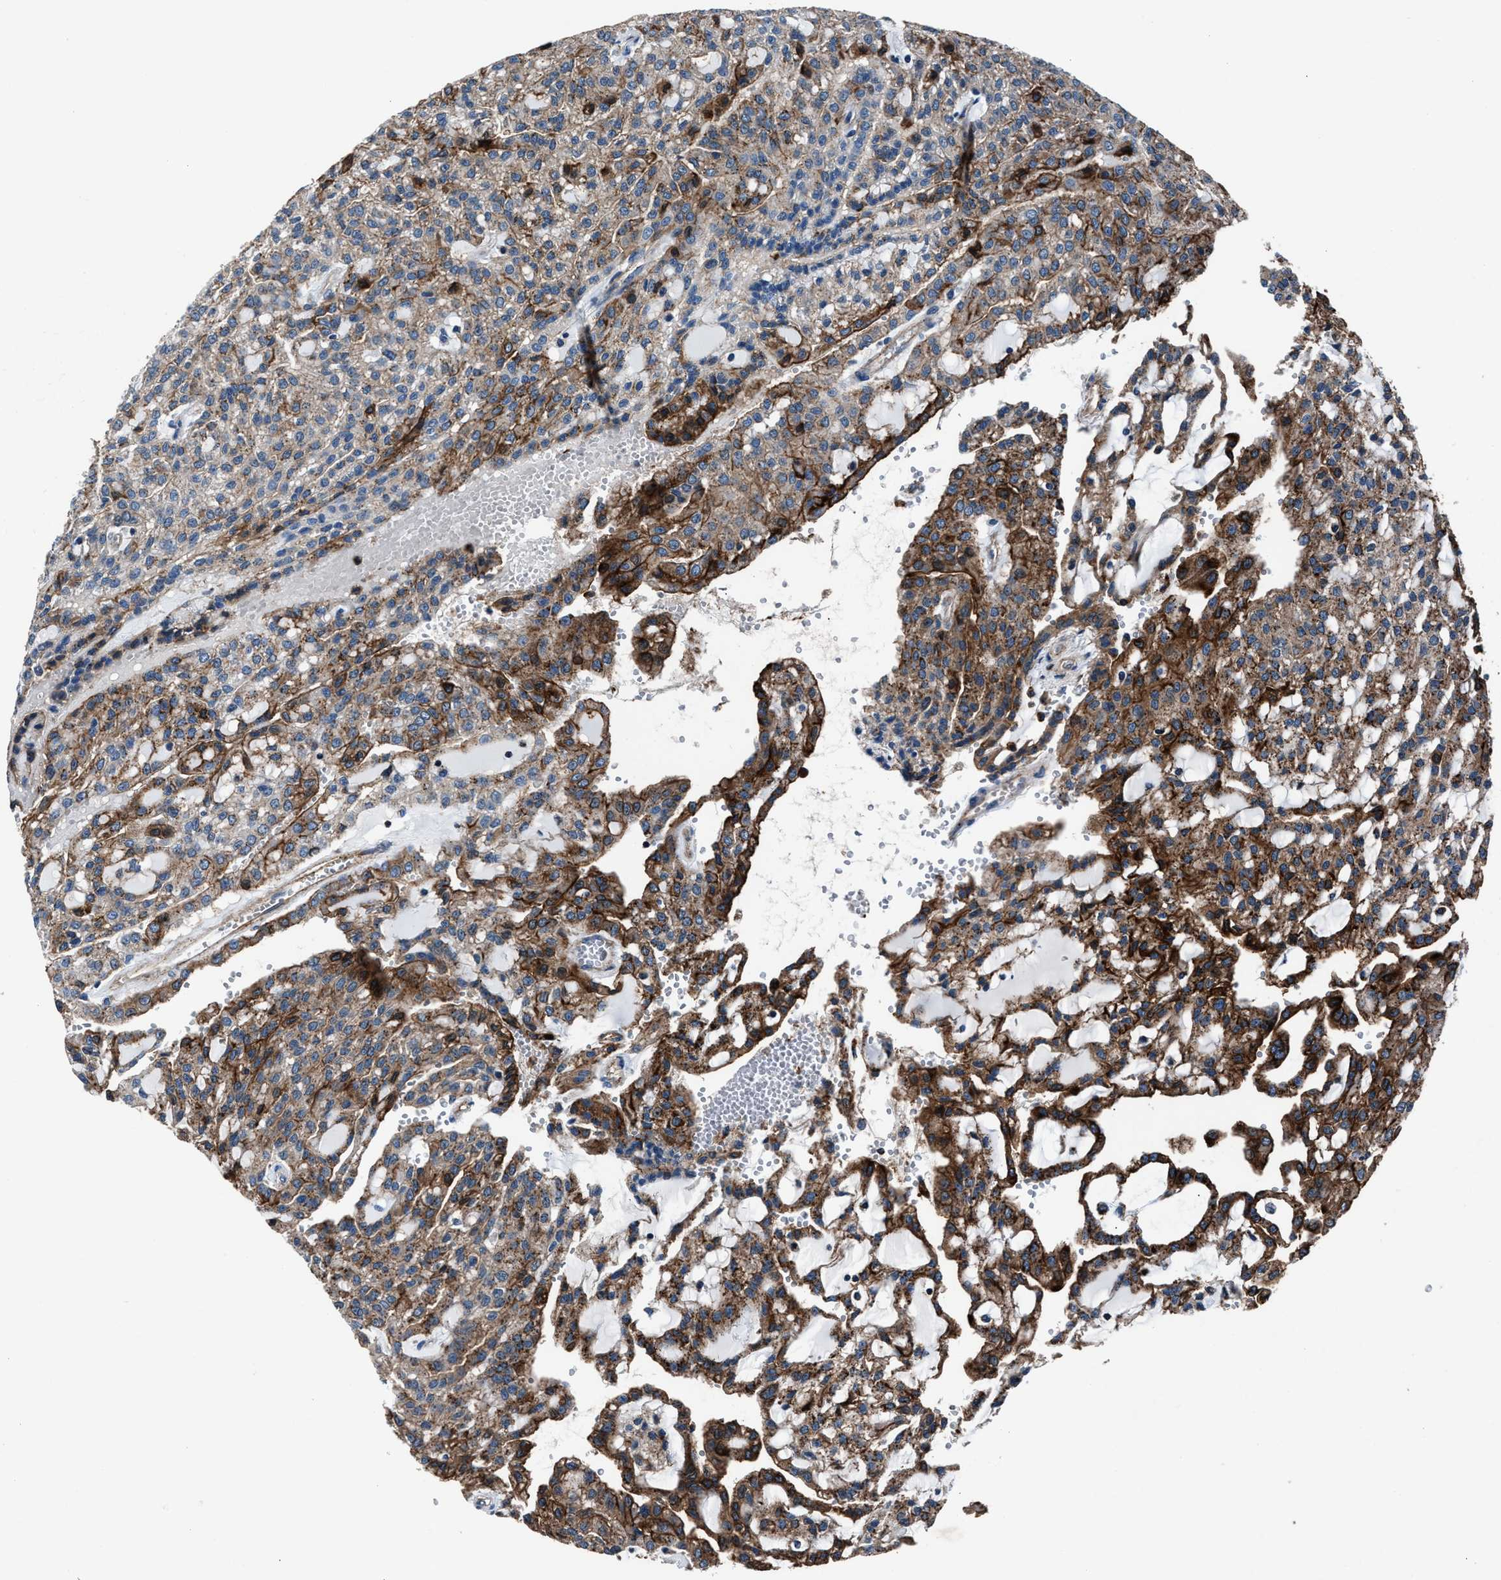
{"staining": {"intensity": "moderate", "quantity": "25%-75%", "location": "cytoplasmic/membranous"}, "tissue": "renal cancer", "cell_type": "Tumor cells", "image_type": "cancer", "snomed": [{"axis": "morphology", "description": "Adenocarcinoma, NOS"}, {"axis": "topography", "description": "Kidney"}], "caption": "Protein positivity by immunohistochemistry demonstrates moderate cytoplasmic/membranous expression in approximately 25%-75% of tumor cells in renal adenocarcinoma. (IHC, brightfield microscopy, high magnification).", "gene": "MFSD11", "patient": {"sex": "male", "age": 63}}